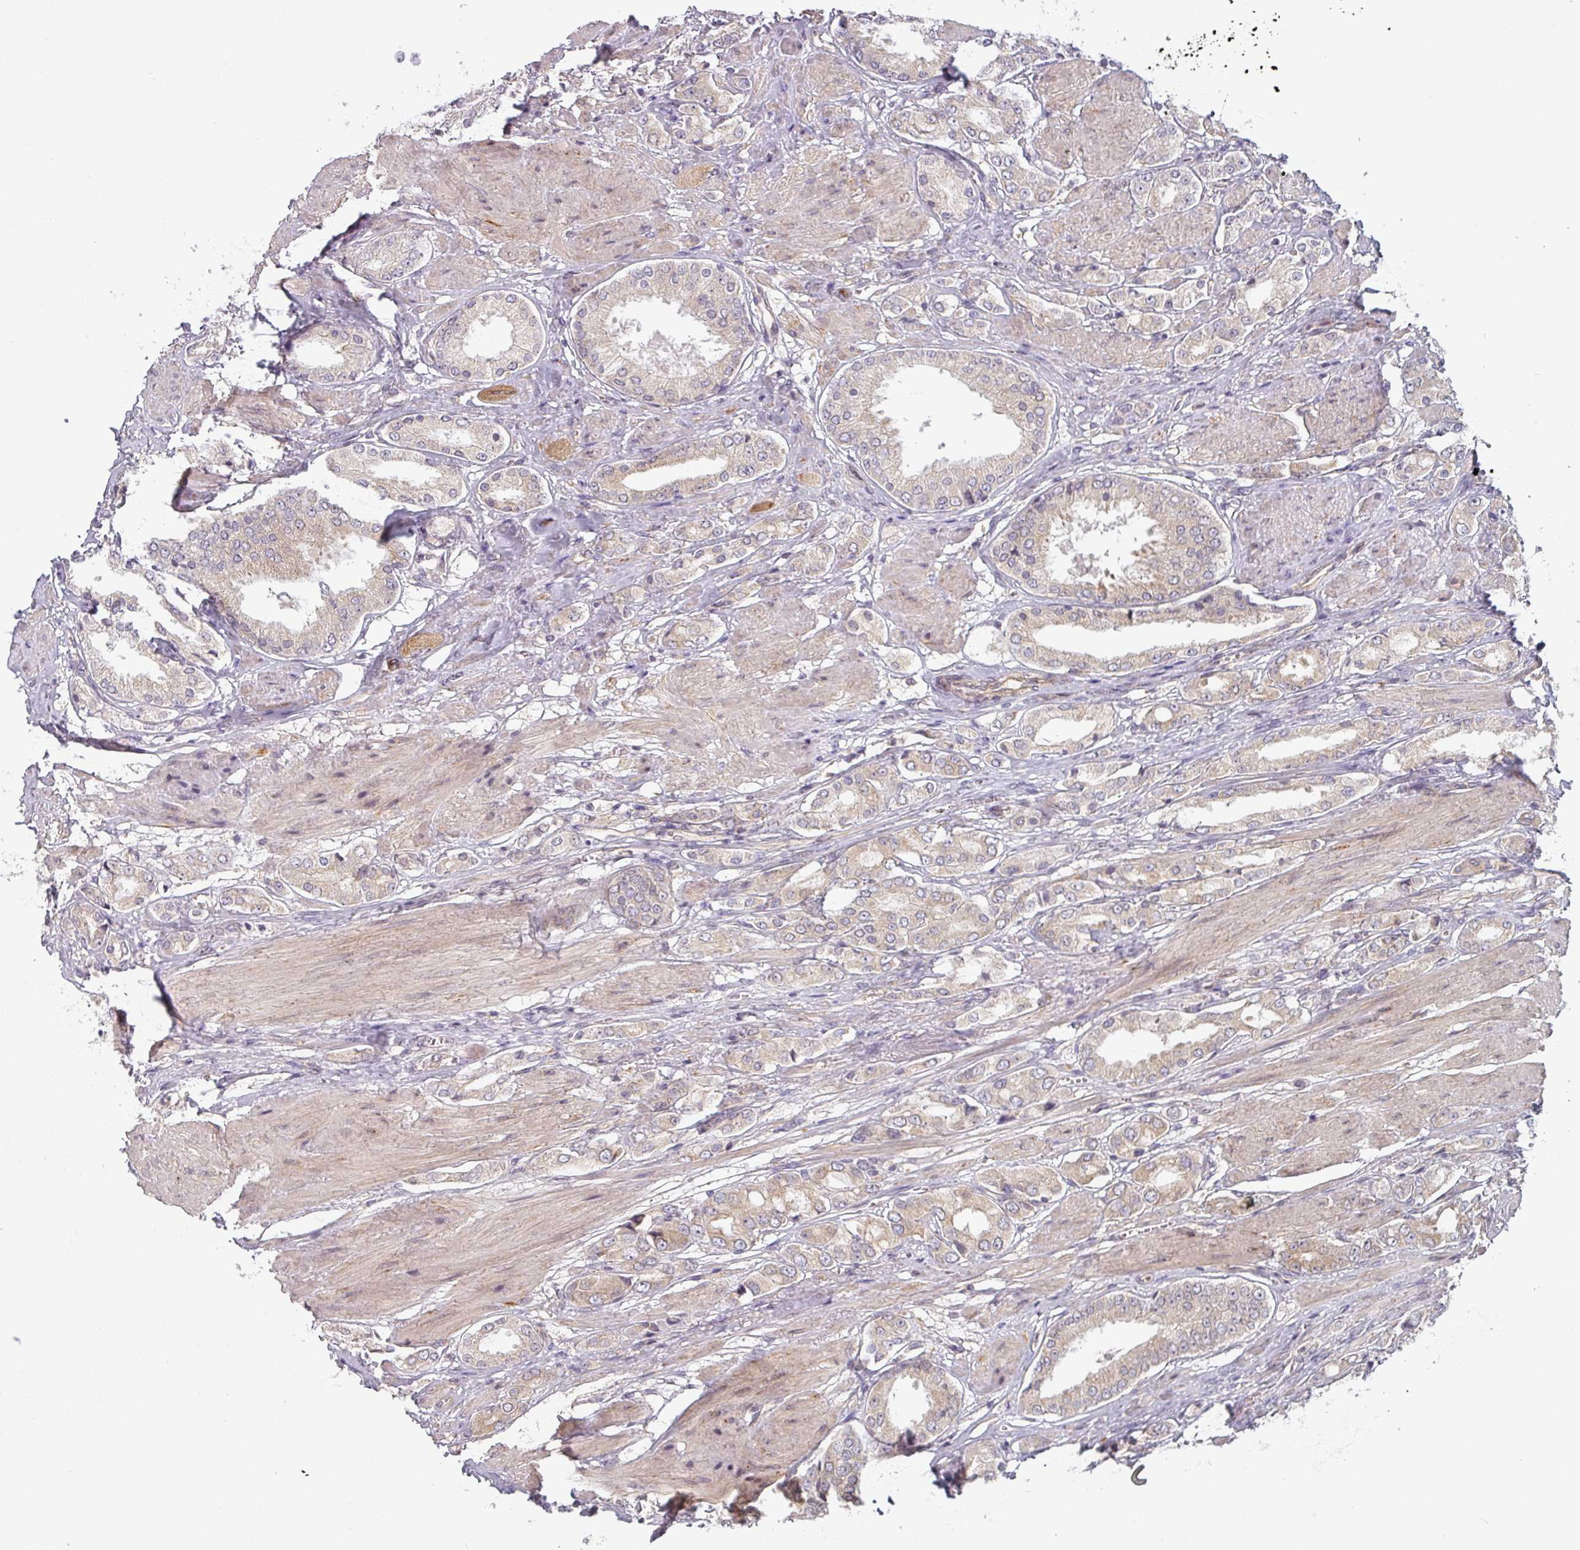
{"staining": {"intensity": "weak", "quantity": "25%-75%", "location": "cytoplasmic/membranous"}, "tissue": "prostate cancer", "cell_type": "Tumor cells", "image_type": "cancer", "snomed": [{"axis": "morphology", "description": "Adenocarcinoma, High grade"}, {"axis": "topography", "description": "Prostate and seminal vesicle, NOS"}], "caption": "Tumor cells reveal weak cytoplasmic/membranous positivity in approximately 25%-75% of cells in prostate cancer.", "gene": "TAPT1", "patient": {"sex": "male", "age": 64}}